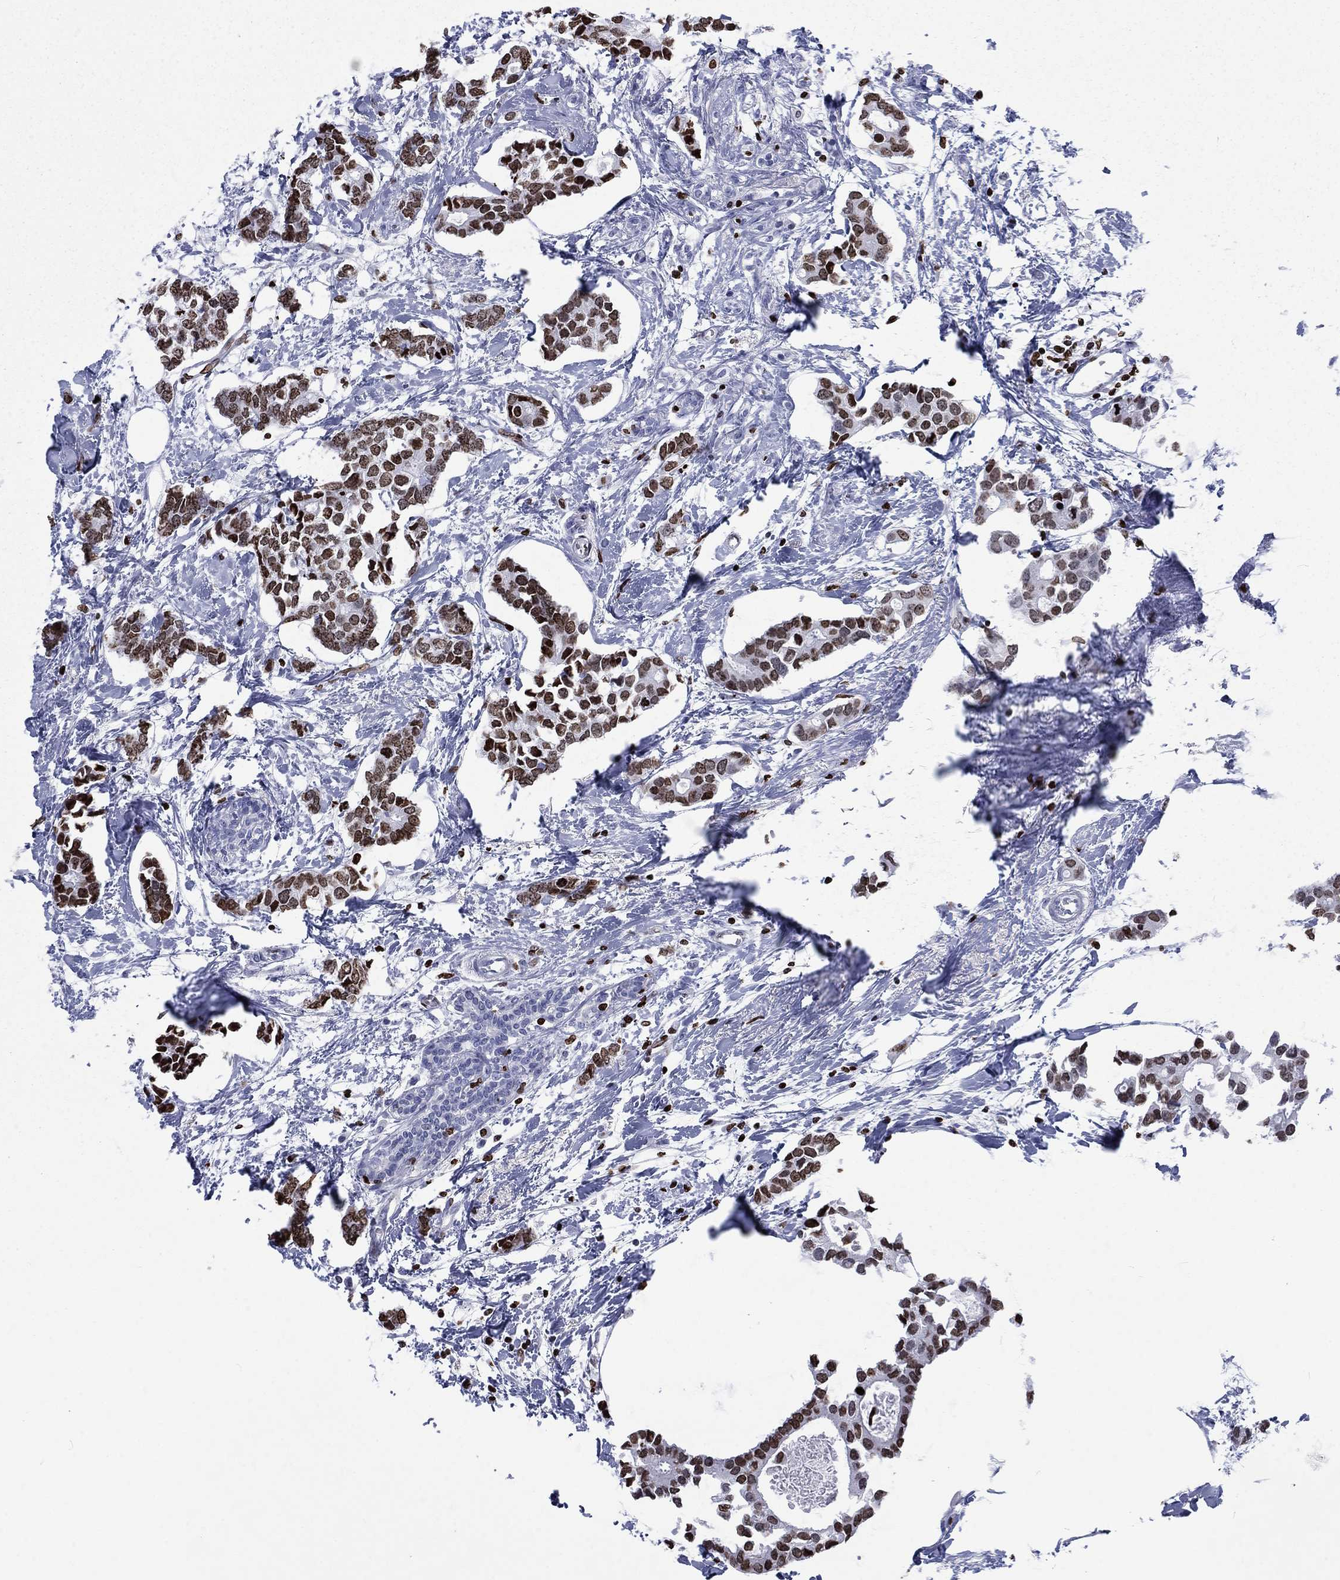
{"staining": {"intensity": "strong", "quantity": "25%-75%", "location": "nuclear"}, "tissue": "breast cancer", "cell_type": "Tumor cells", "image_type": "cancer", "snomed": [{"axis": "morphology", "description": "Duct carcinoma"}, {"axis": "topography", "description": "Breast"}], "caption": "Immunohistochemical staining of human intraductal carcinoma (breast) exhibits high levels of strong nuclear protein positivity in approximately 25%-75% of tumor cells.", "gene": "H1-5", "patient": {"sex": "female", "age": 83}}